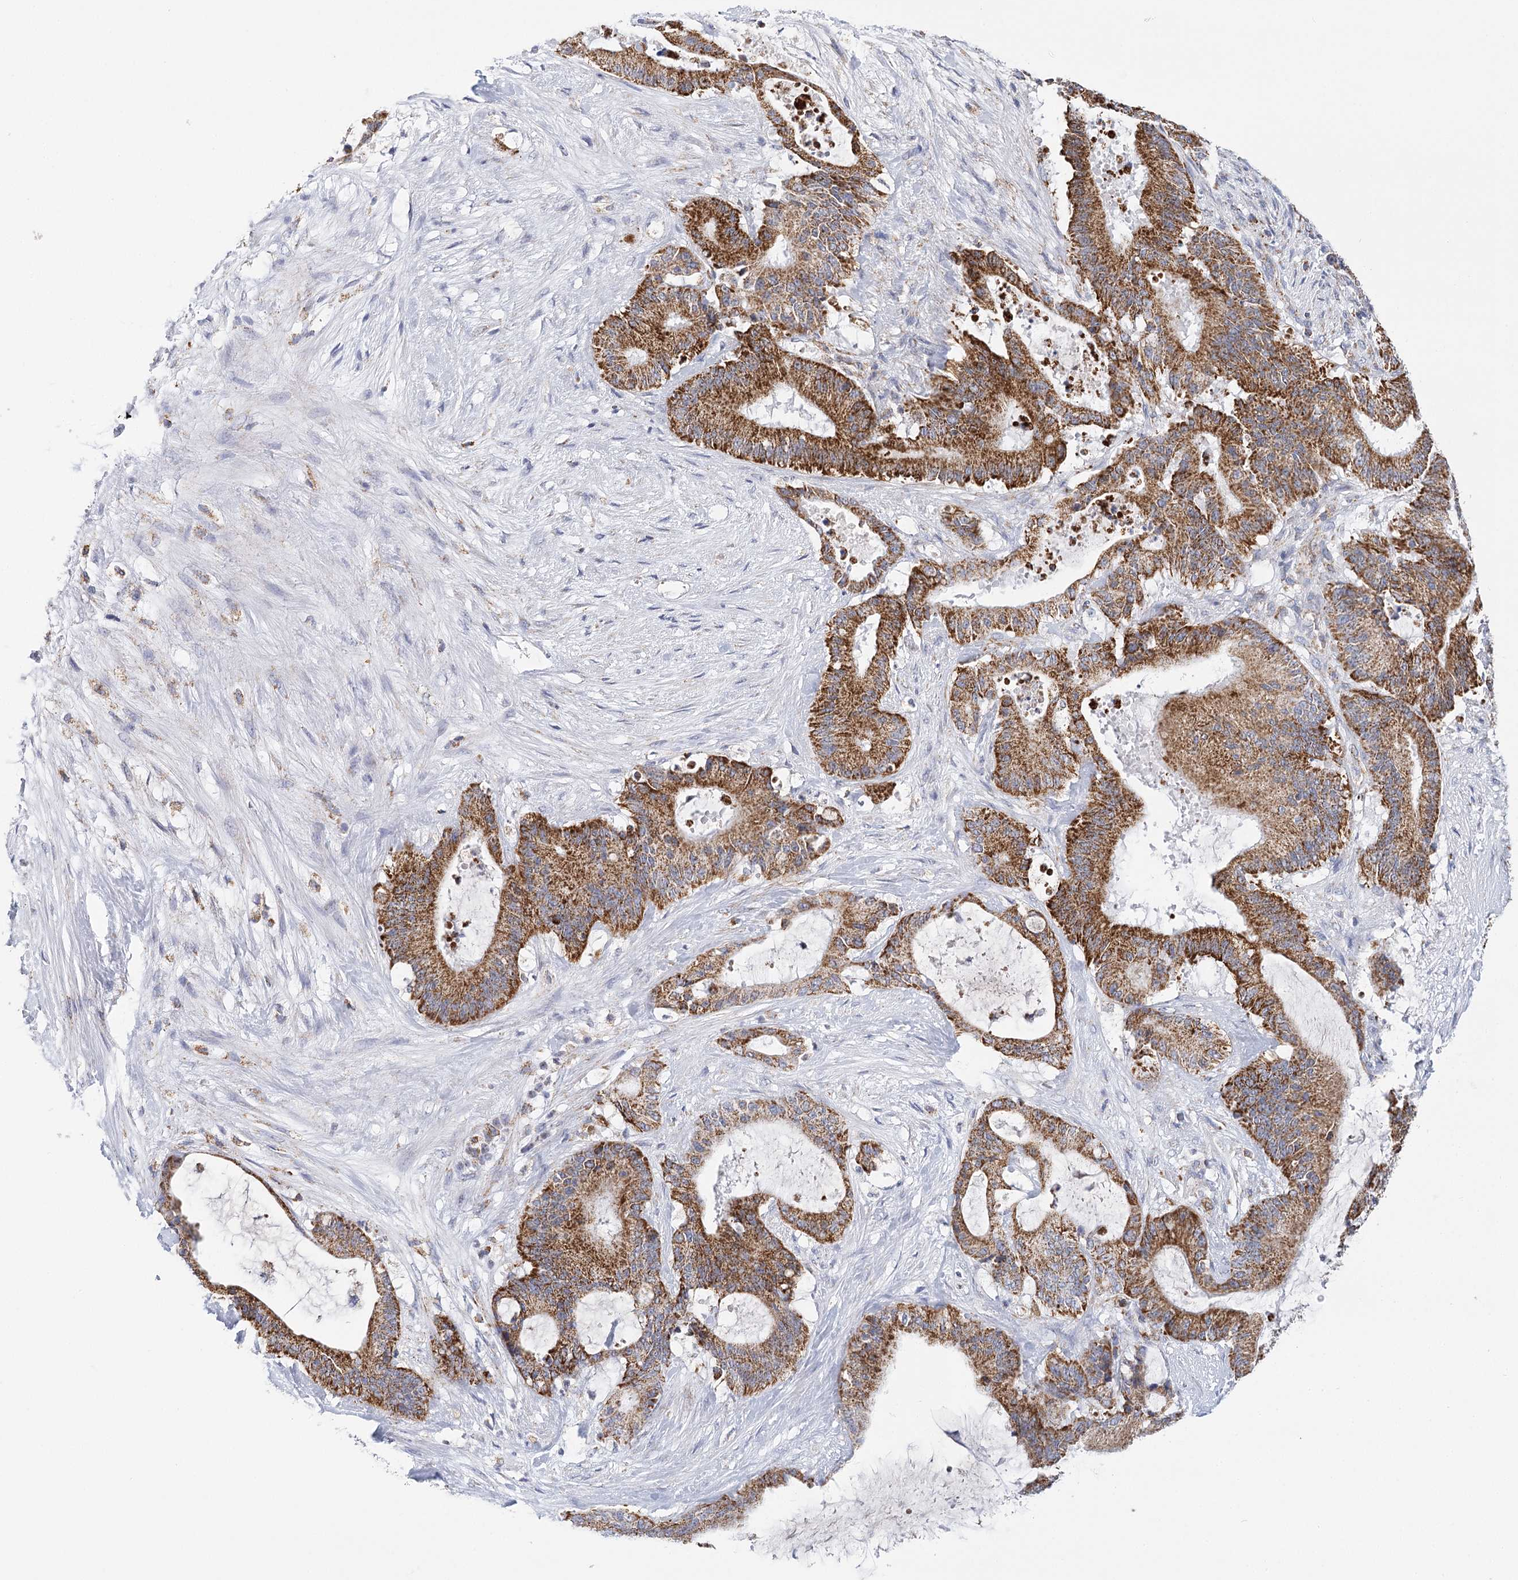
{"staining": {"intensity": "strong", "quantity": ">75%", "location": "cytoplasmic/membranous"}, "tissue": "liver cancer", "cell_type": "Tumor cells", "image_type": "cancer", "snomed": [{"axis": "morphology", "description": "Normal tissue, NOS"}, {"axis": "morphology", "description": "Cholangiocarcinoma"}, {"axis": "topography", "description": "Liver"}, {"axis": "topography", "description": "Peripheral nerve tissue"}], "caption": "An immunohistochemistry image of tumor tissue is shown. Protein staining in brown shows strong cytoplasmic/membranous positivity in cholangiocarcinoma (liver) within tumor cells.", "gene": "LSS", "patient": {"sex": "female", "age": 73}}